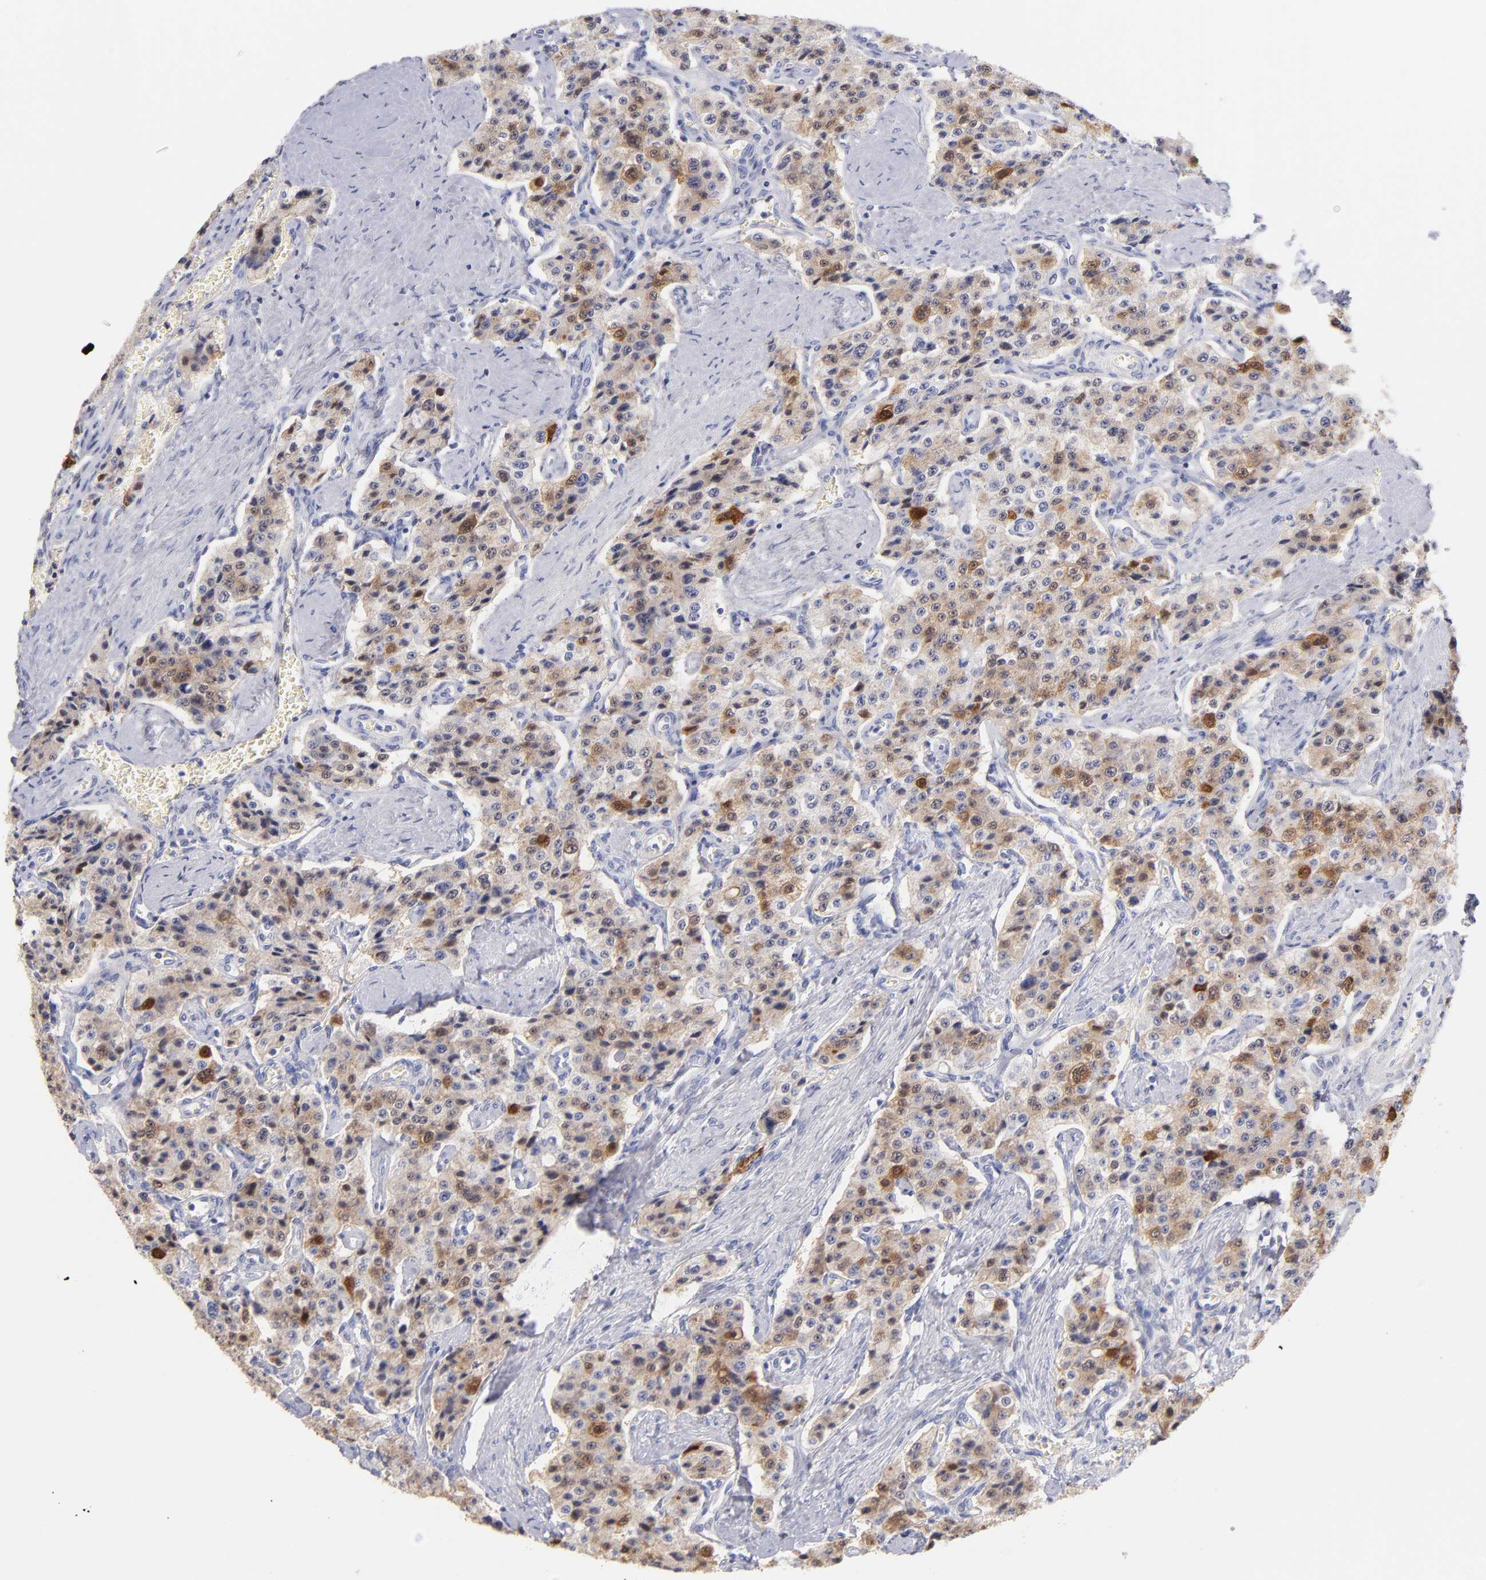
{"staining": {"intensity": "moderate", "quantity": ">75%", "location": "cytoplasmic/membranous"}, "tissue": "carcinoid", "cell_type": "Tumor cells", "image_type": "cancer", "snomed": [{"axis": "morphology", "description": "Carcinoid, malignant, NOS"}, {"axis": "topography", "description": "Small intestine"}], "caption": "Immunohistochemical staining of human carcinoid displays moderate cytoplasmic/membranous protein staining in about >75% of tumor cells.", "gene": "SCGN", "patient": {"sex": "male", "age": 52}}